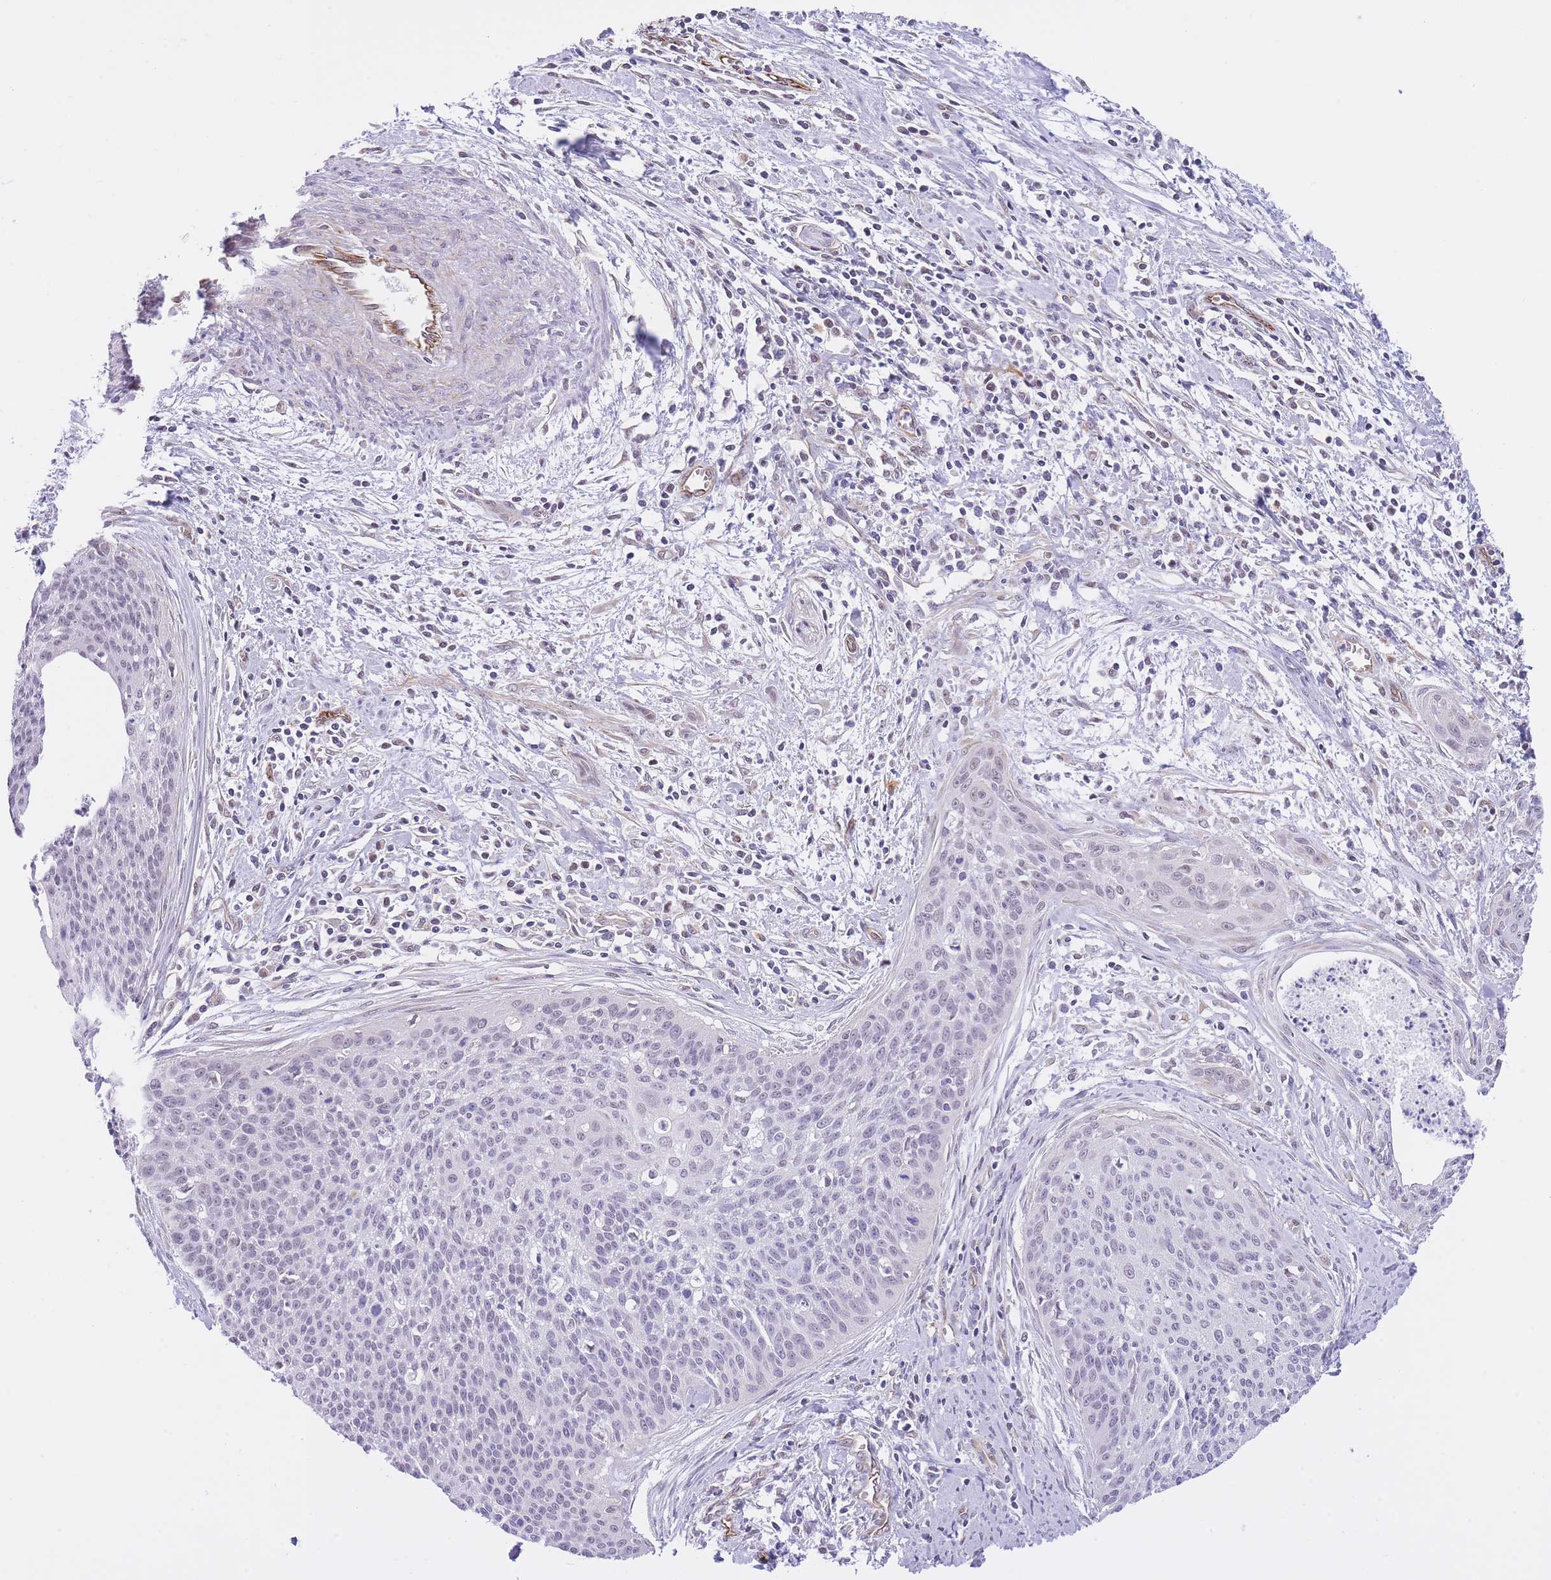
{"staining": {"intensity": "negative", "quantity": "none", "location": "none"}, "tissue": "cervical cancer", "cell_type": "Tumor cells", "image_type": "cancer", "snomed": [{"axis": "morphology", "description": "Squamous cell carcinoma, NOS"}, {"axis": "topography", "description": "Cervix"}], "caption": "Squamous cell carcinoma (cervical) was stained to show a protein in brown. There is no significant positivity in tumor cells.", "gene": "MEIOSIN", "patient": {"sex": "female", "age": 55}}